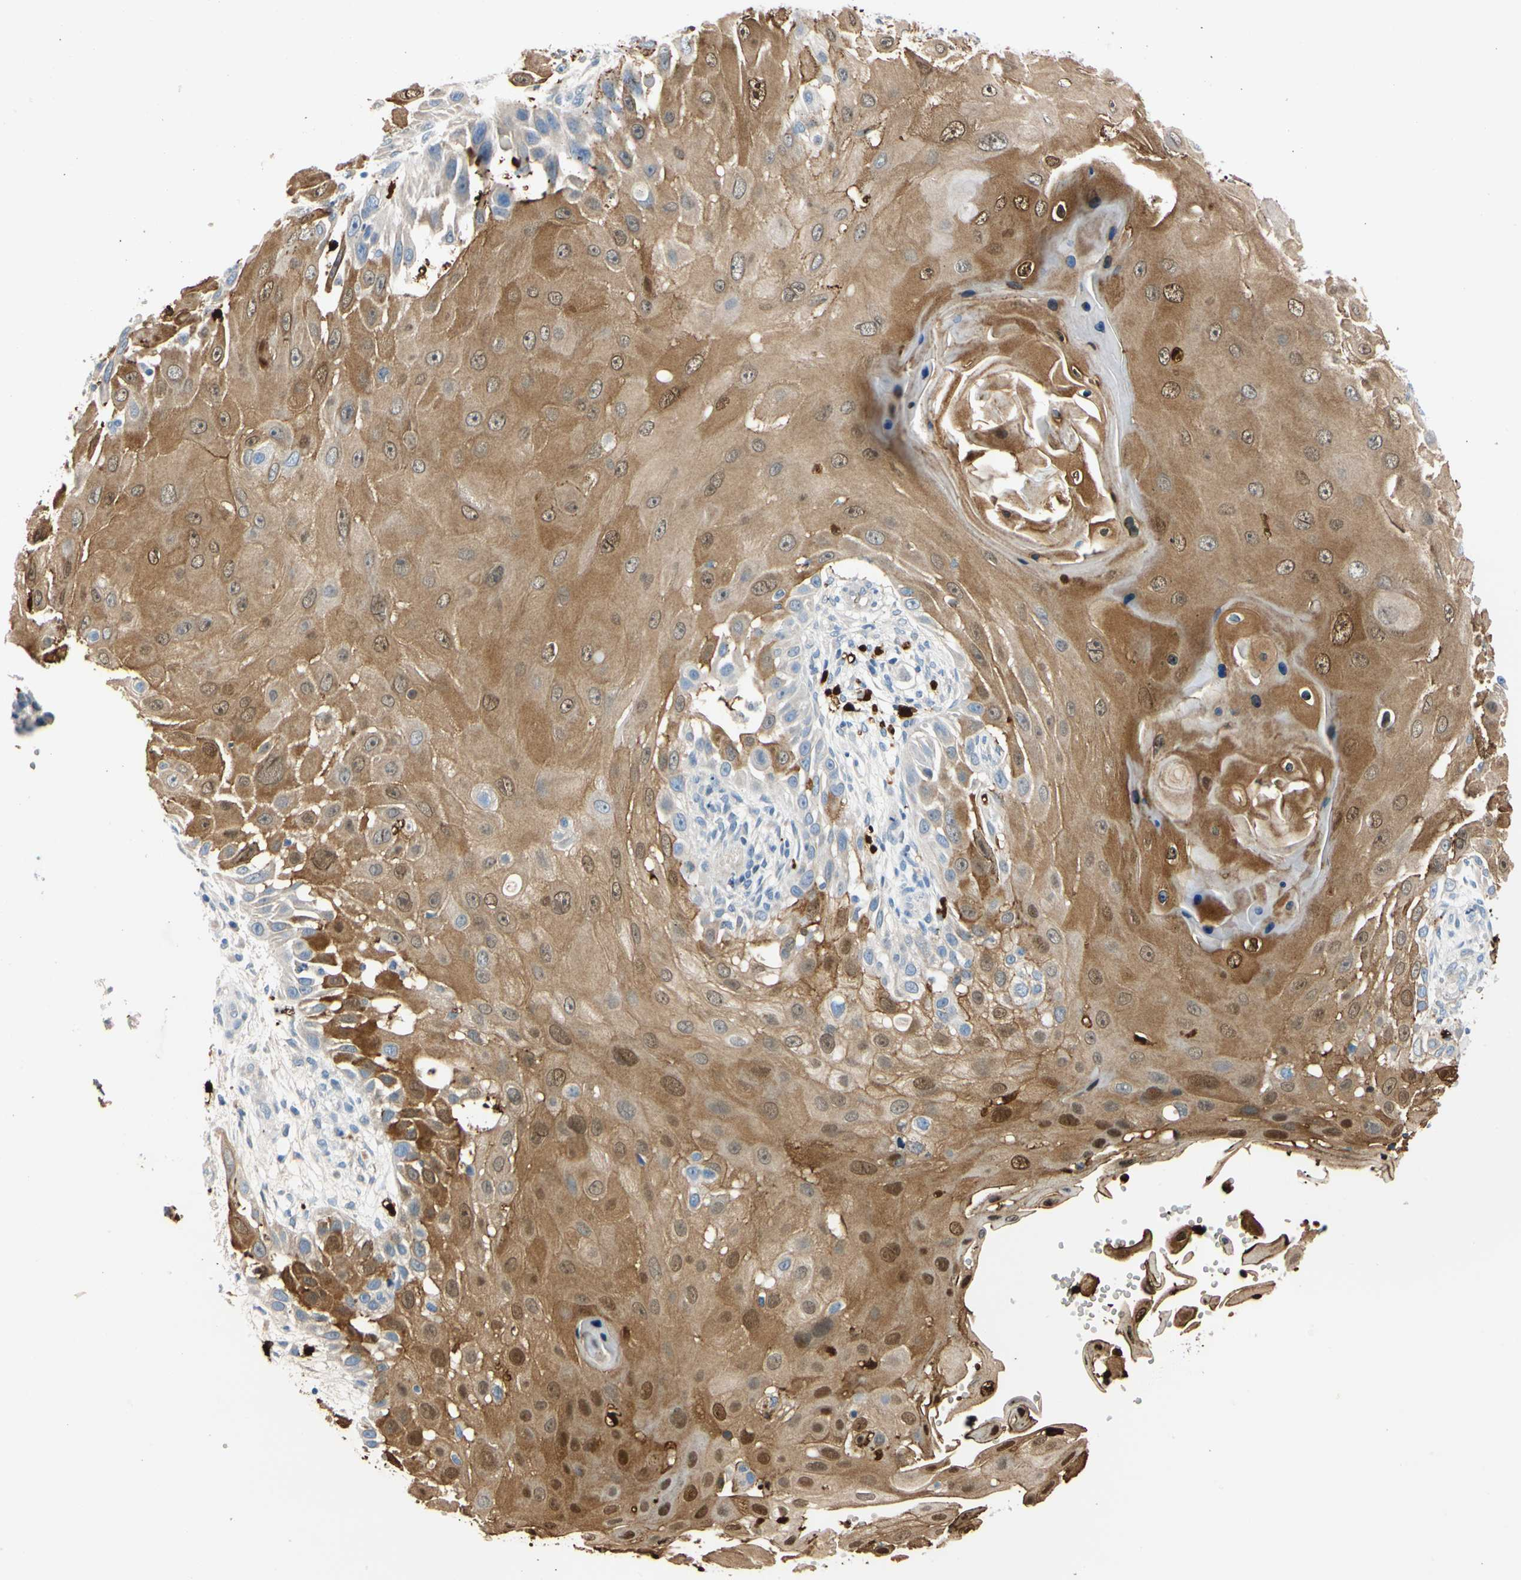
{"staining": {"intensity": "moderate", "quantity": "25%-75%", "location": "cytoplasmic/membranous,nuclear"}, "tissue": "skin cancer", "cell_type": "Tumor cells", "image_type": "cancer", "snomed": [{"axis": "morphology", "description": "Squamous cell carcinoma, NOS"}, {"axis": "topography", "description": "Skin"}], "caption": "Protein expression by immunohistochemistry reveals moderate cytoplasmic/membranous and nuclear positivity in approximately 25%-75% of tumor cells in skin cancer (squamous cell carcinoma).", "gene": "TRAF5", "patient": {"sex": "female", "age": 44}}